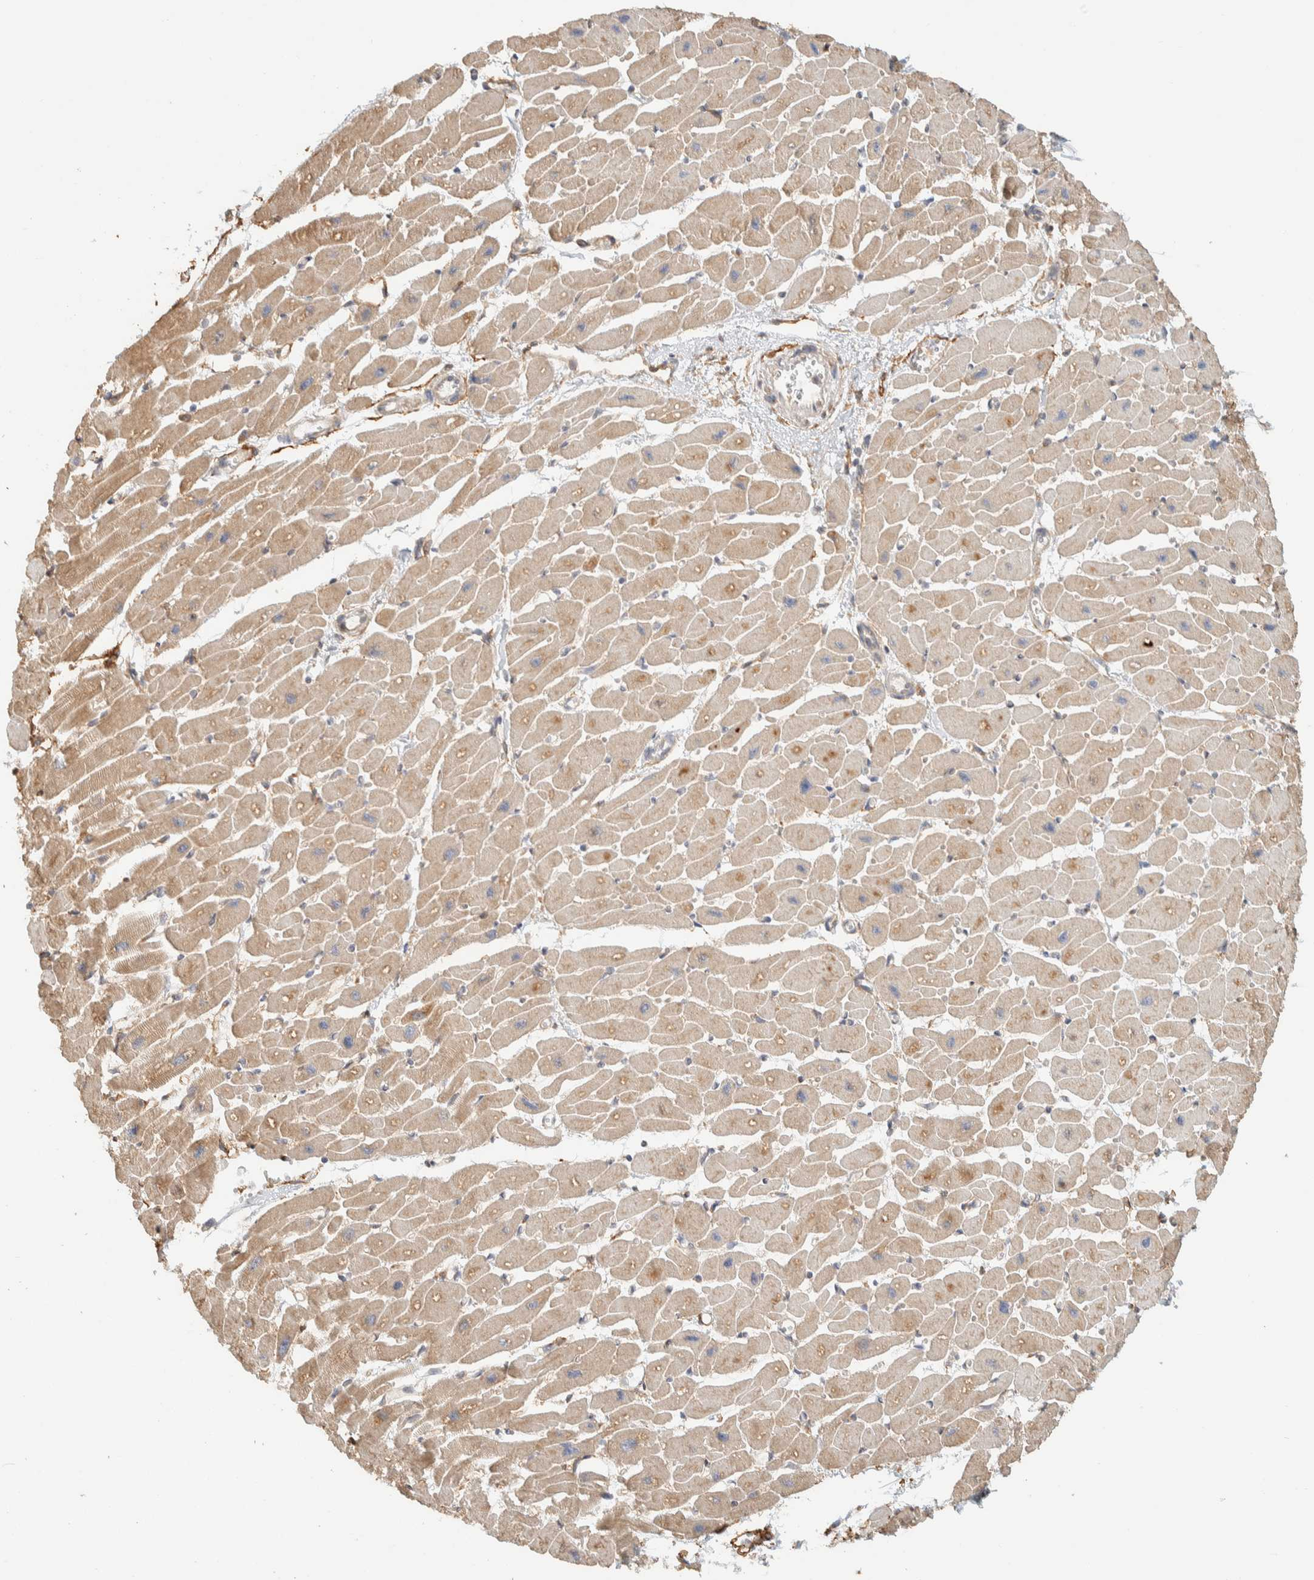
{"staining": {"intensity": "moderate", "quantity": ">75%", "location": "cytoplasmic/membranous"}, "tissue": "heart muscle", "cell_type": "Cardiomyocytes", "image_type": "normal", "snomed": [{"axis": "morphology", "description": "Normal tissue, NOS"}, {"axis": "topography", "description": "Heart"}], "caption": "A medium amount of moderate cytoplasmic/membranous expression is appreciated in about >75% of cardiomyocytes in normal heart muscle.", "gene": "KIF9", "patient": {"sex": "female", "age": 54}}